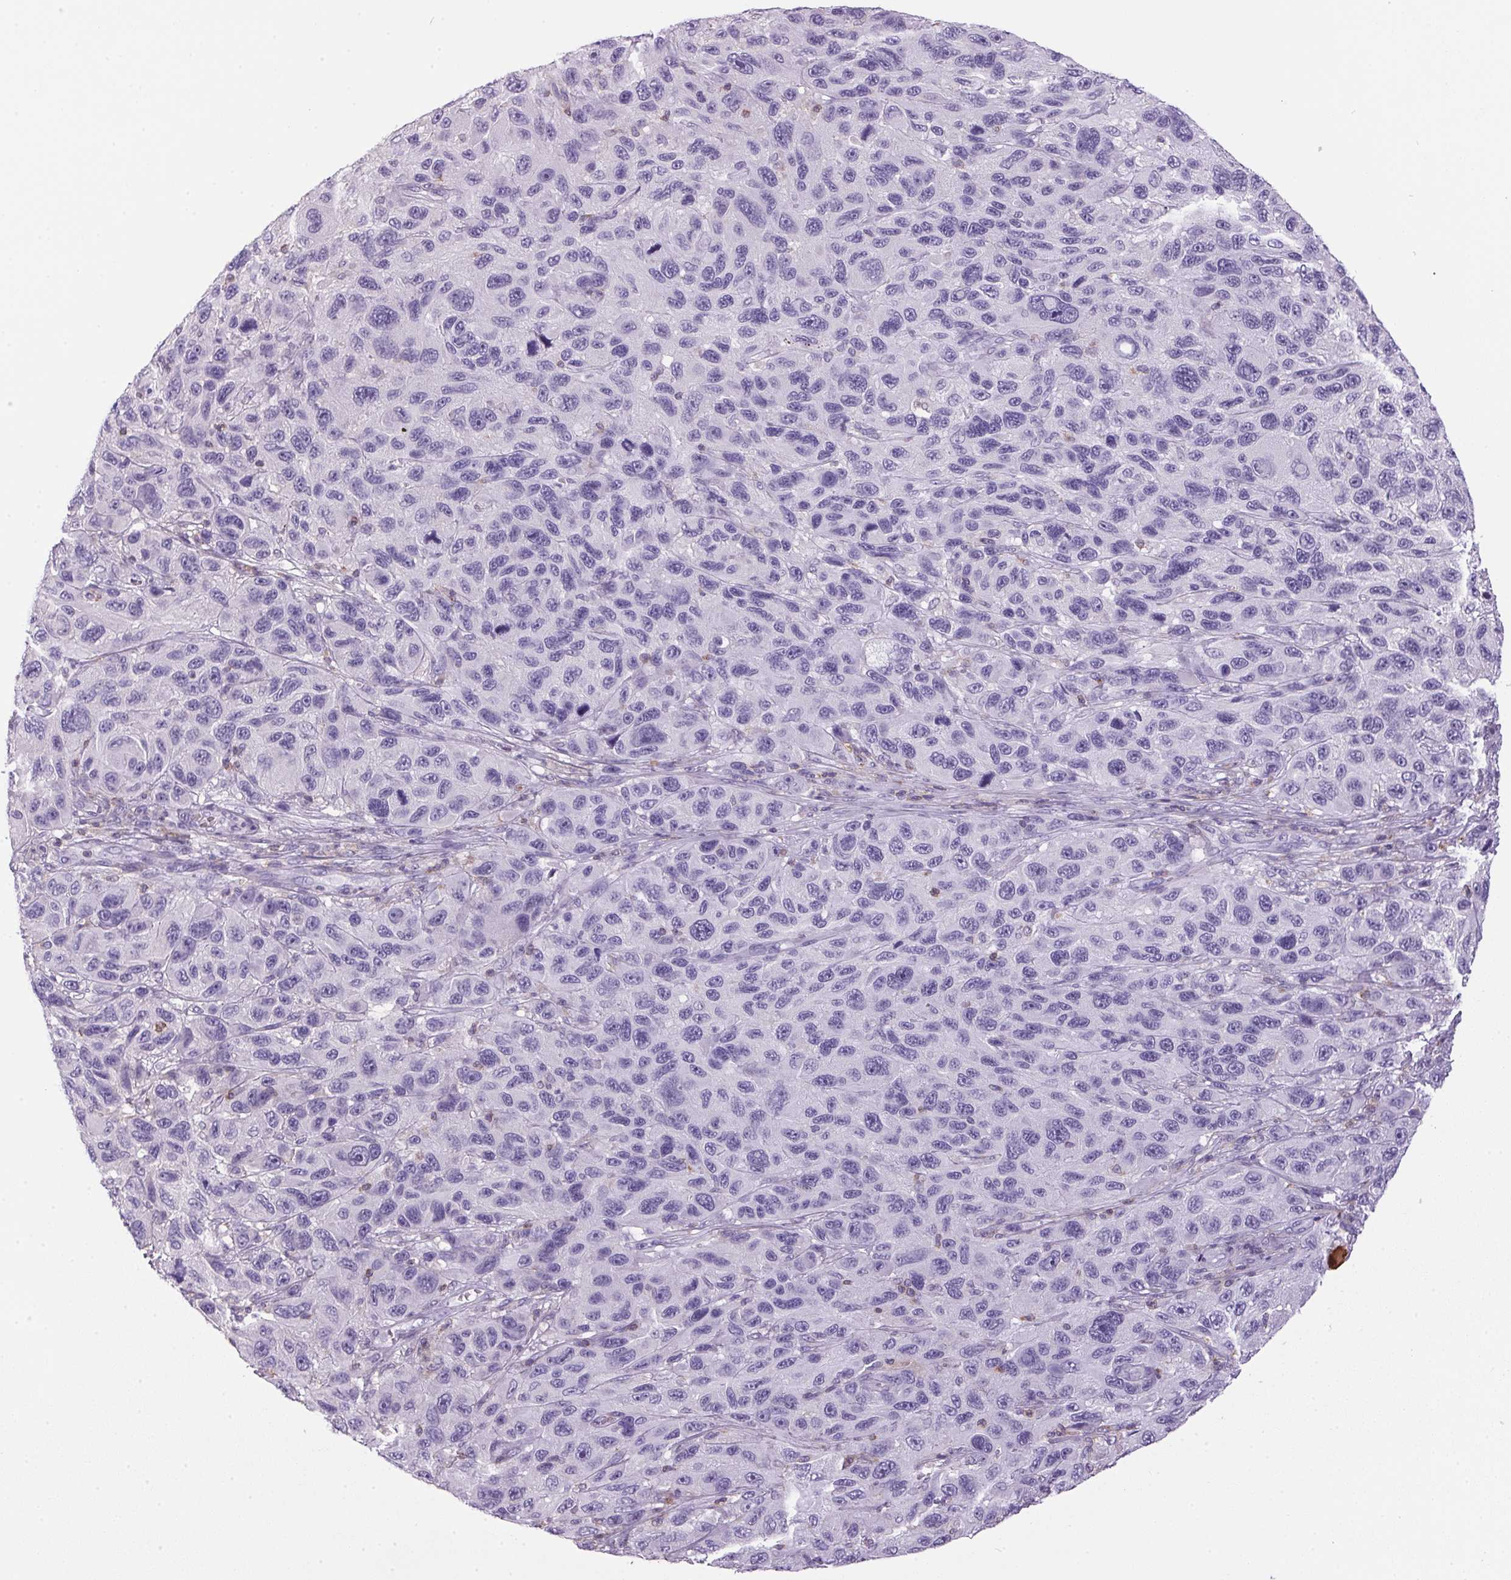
{"staining": {"intensity": "negative", "quantity": "none", "location": "none"}, "tissue": "melanoma", "cell_type": "Tumor cells", "image_type": "cancer", "snomed": [{"axis": "morphology", "description": "Malignant melanoma, NOS"}, {"axis": "topography", "description": "Skin"}], "caption": "Image shows no protein expression in tumor cells of melanoma tissue.", "gene": "S100A2", "patient": {"sex": "male", "age": 53}}